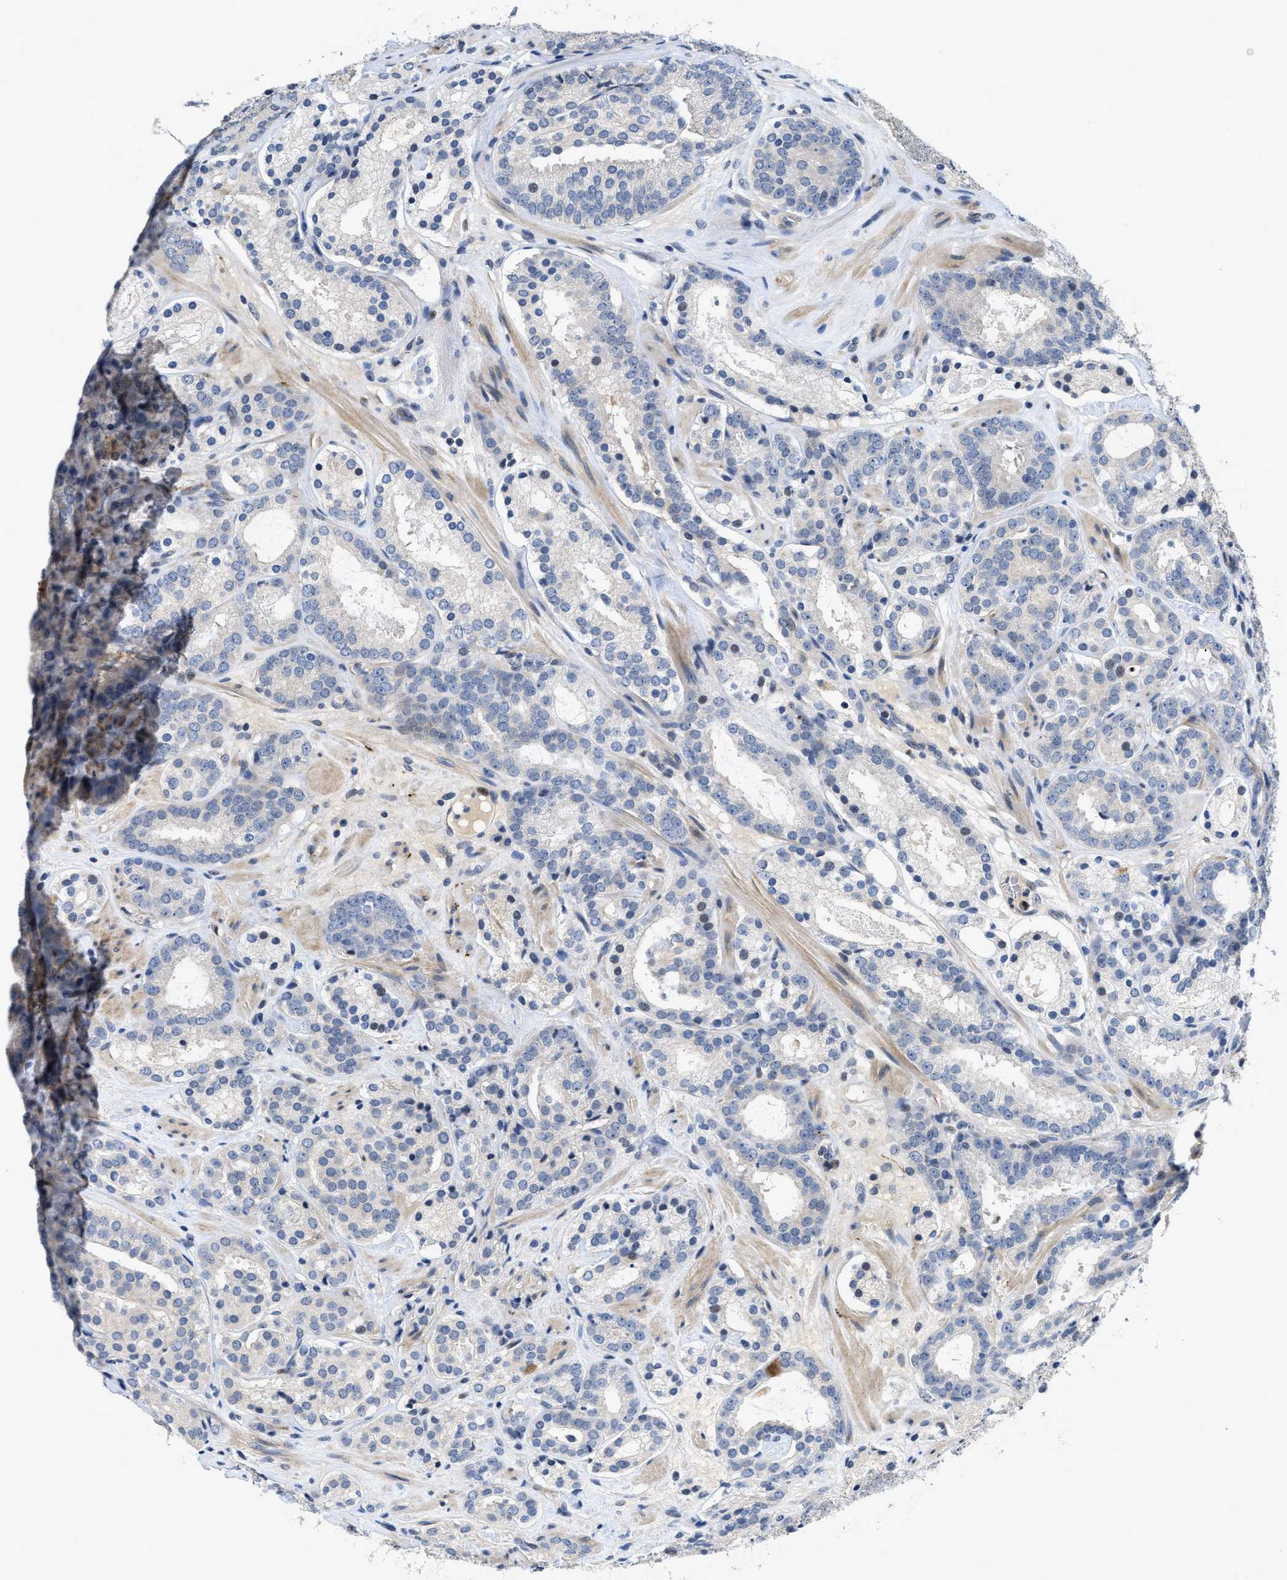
{"staining": {"intensity": "negative", "quantity": "none", "location": "none"}, "tissue": "prostate cancer", "cell_type": "Tumor cells", "image_type": "cancer", "snomed": [{"axis": "morphology", "description": "Adenocarcinoma, Low grade"}, {"axis": "topography", "description": "Prostate"}], "caption": "Micrograph shows no significant protein staining in tumor cells of prostate low-grade adenocarcinoma.", "gene": "VIP", "patient": {"sex": "male", "age": 69}}